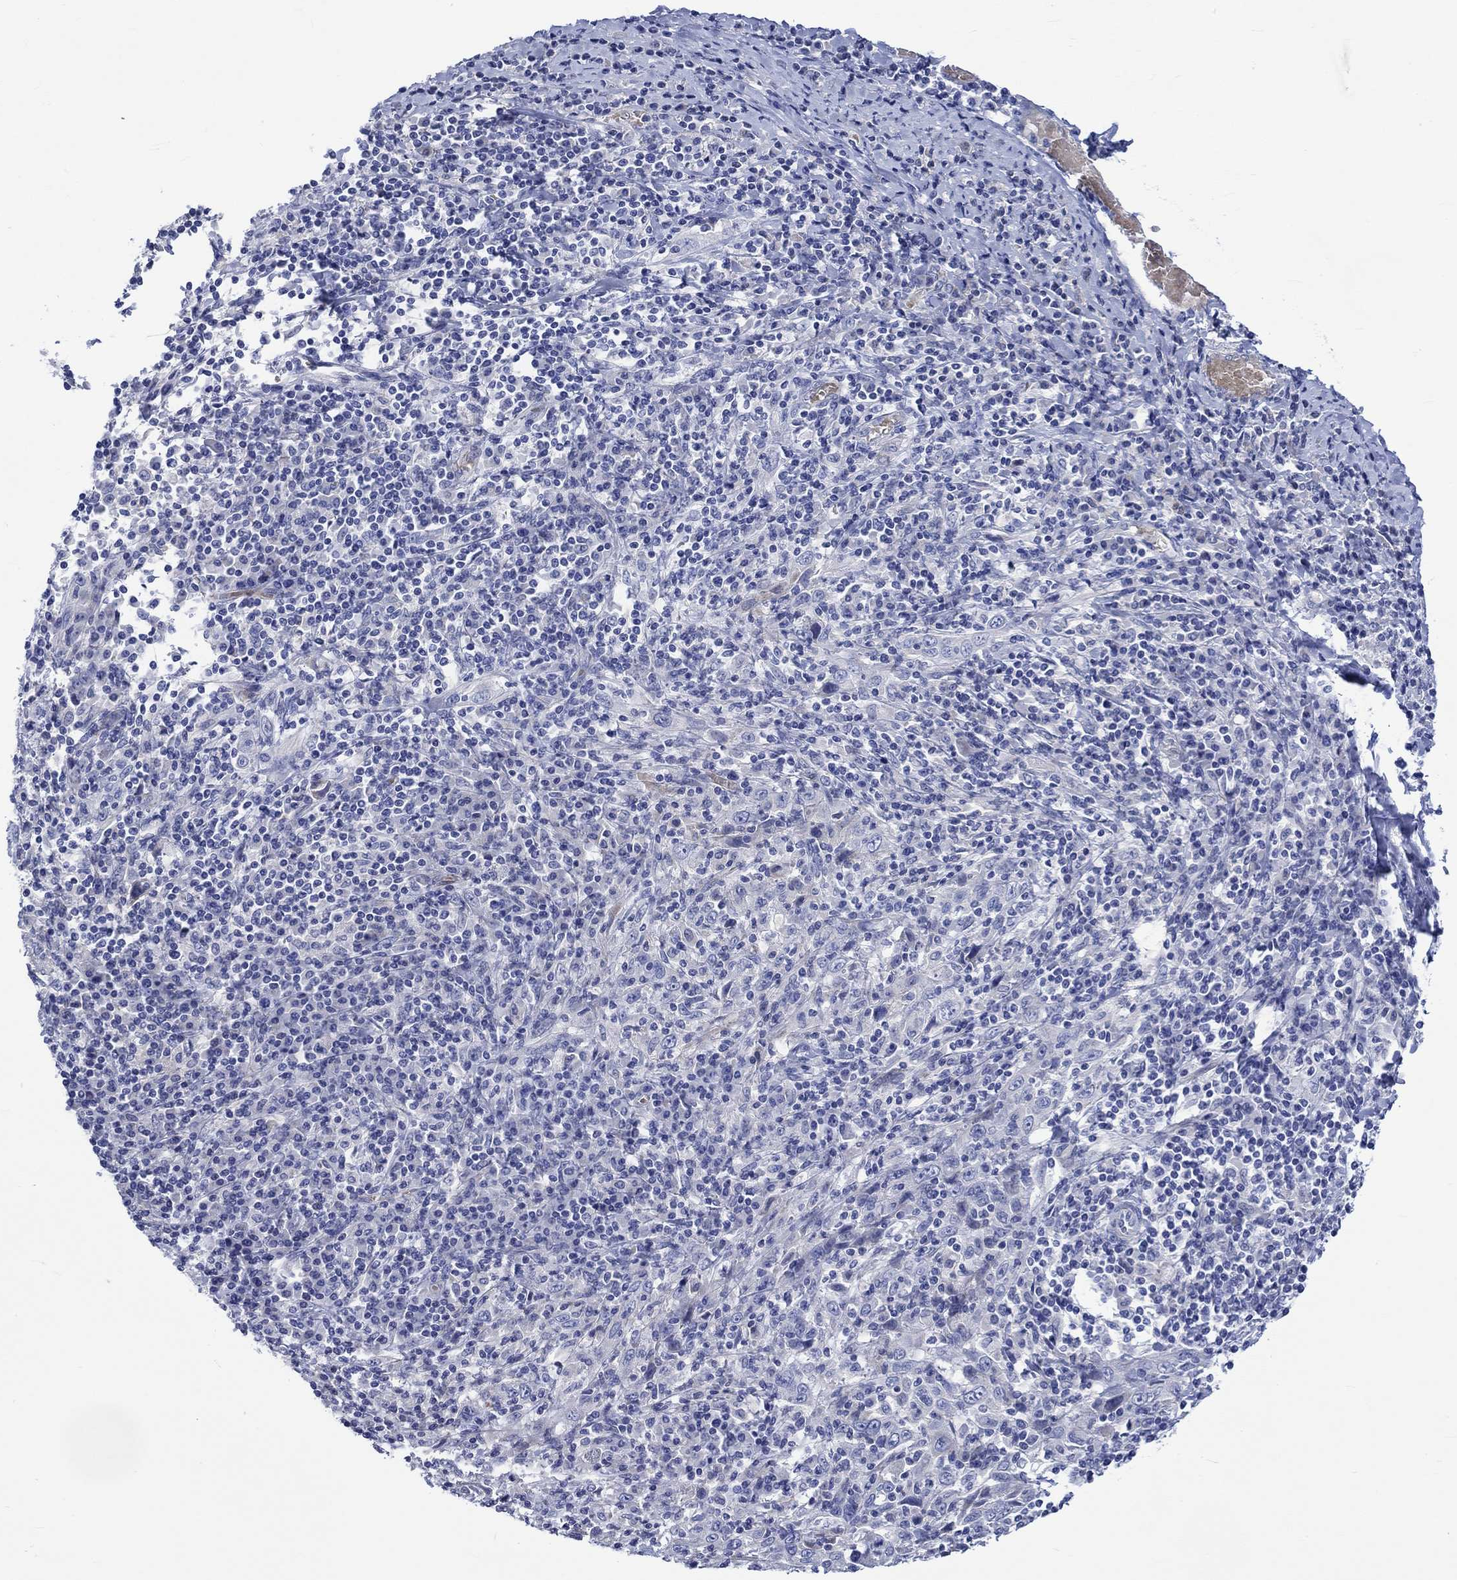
{"staining": {"intensity": "negative", "quantity": "none", "location": "none"}, "tissue": "cervical cancer", "cell_type": "Tumor cells", "image_type": "cancer", "snomed": [{"axis": "morphology", "description": "Squamous cell carcinoma, NOS"}, {"axis": "topography", "description": "Cervix"}], "caption": "Immunohistochemical staining of human squamous cell carcinoma (cervical) reveals no significant positivity in tumor cells.", "gene": "NRIP3", "patient": {"sex": "female", "age": 46}}